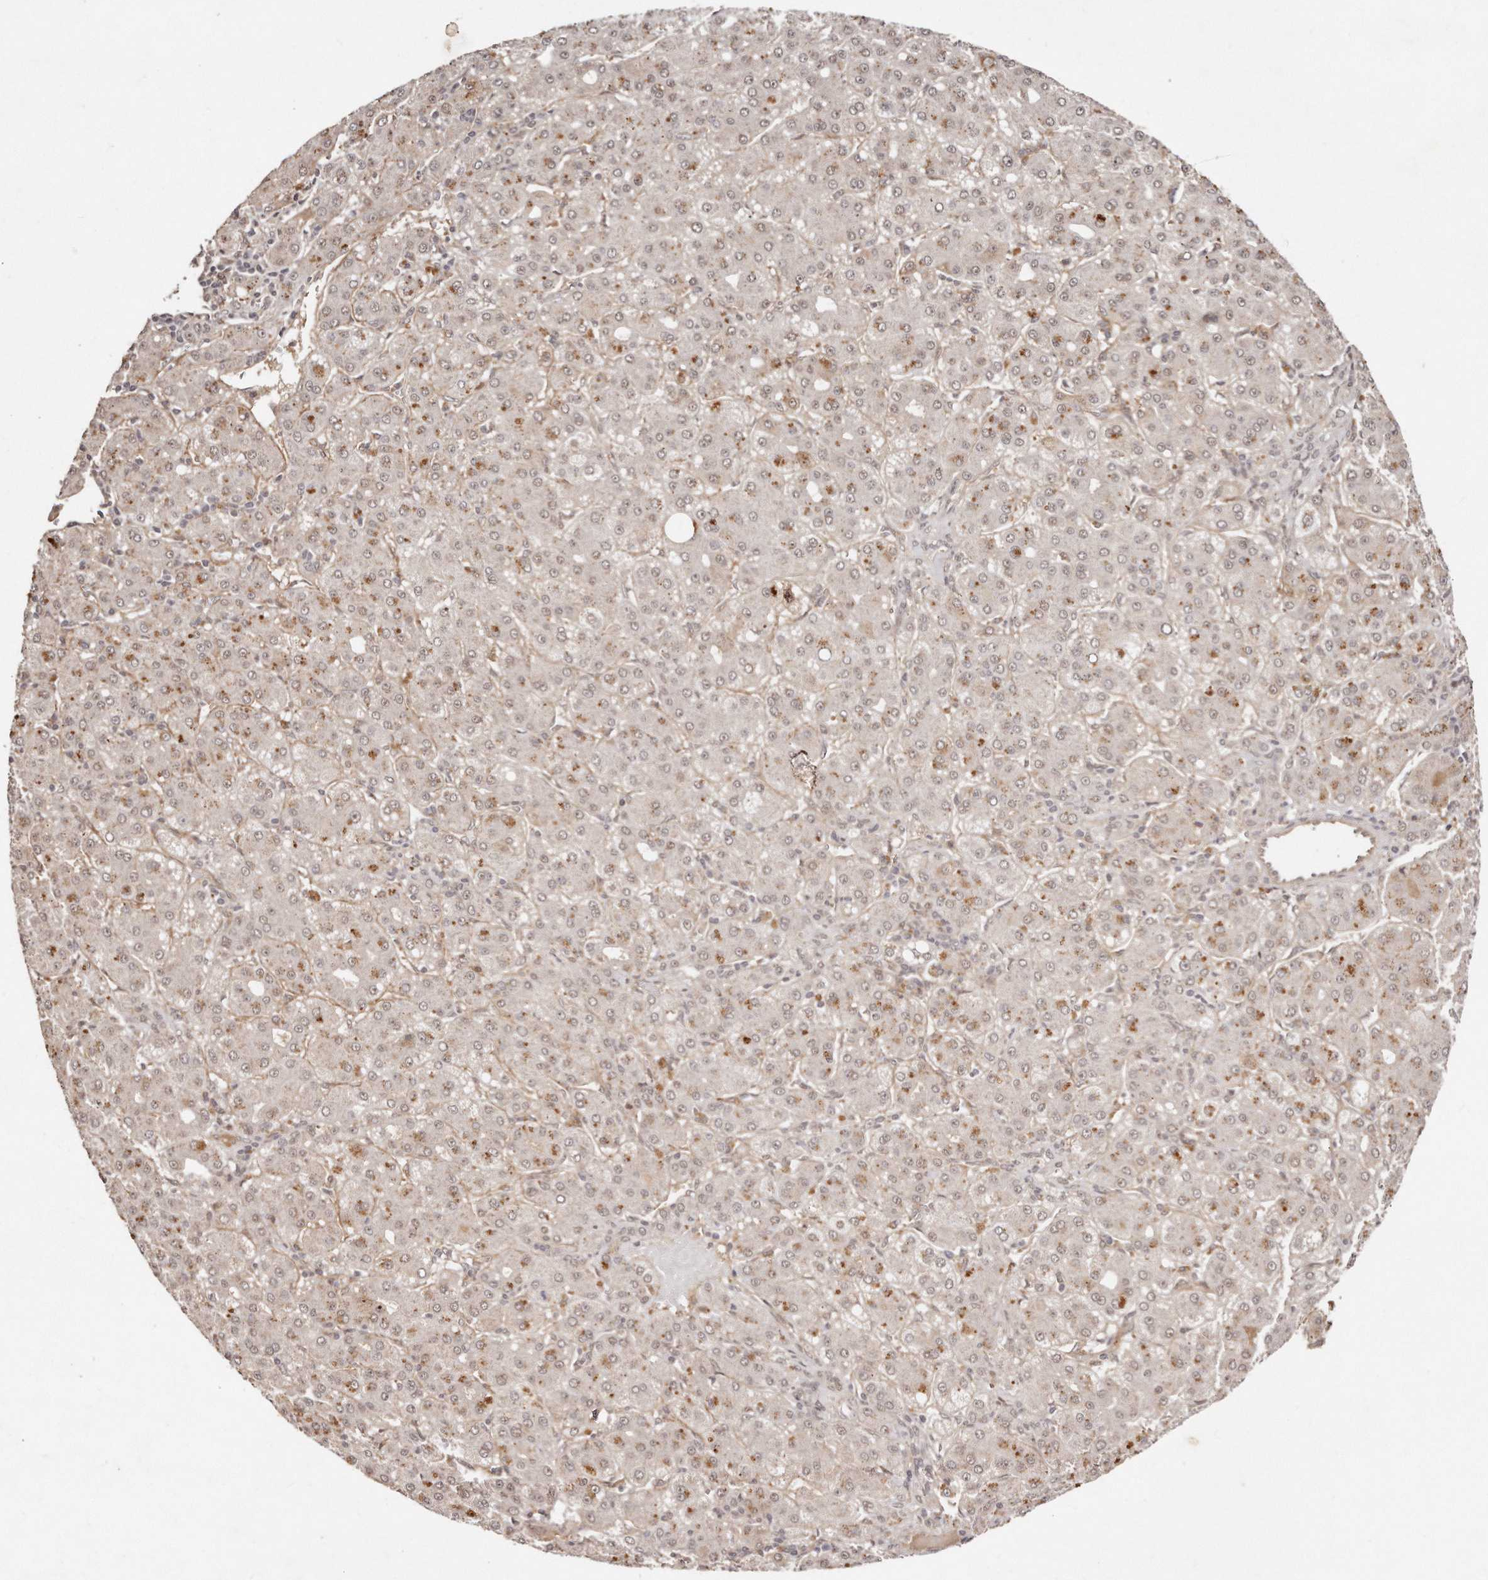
{"staining": {"intensity": "weak", "quantity": ">75%", "location": "nuclear"}, "tissue": "liver cancer", "cell_type": "Tumor cells", "image_type": "cancer", "snomed": [{"axis": "morphology", "description": "Carcinoma, Hepatocellular, NOS"}, {"axis": "topography", "description": "Liver"}], "caption": "Immunohistochemical staining of human liver hepatocellular carcinoma displays low levels of weak nuclear positivity in about >75% of tumor cells.", "gene": "SOX4", "patient": {"sex": "male", "age": 65}}